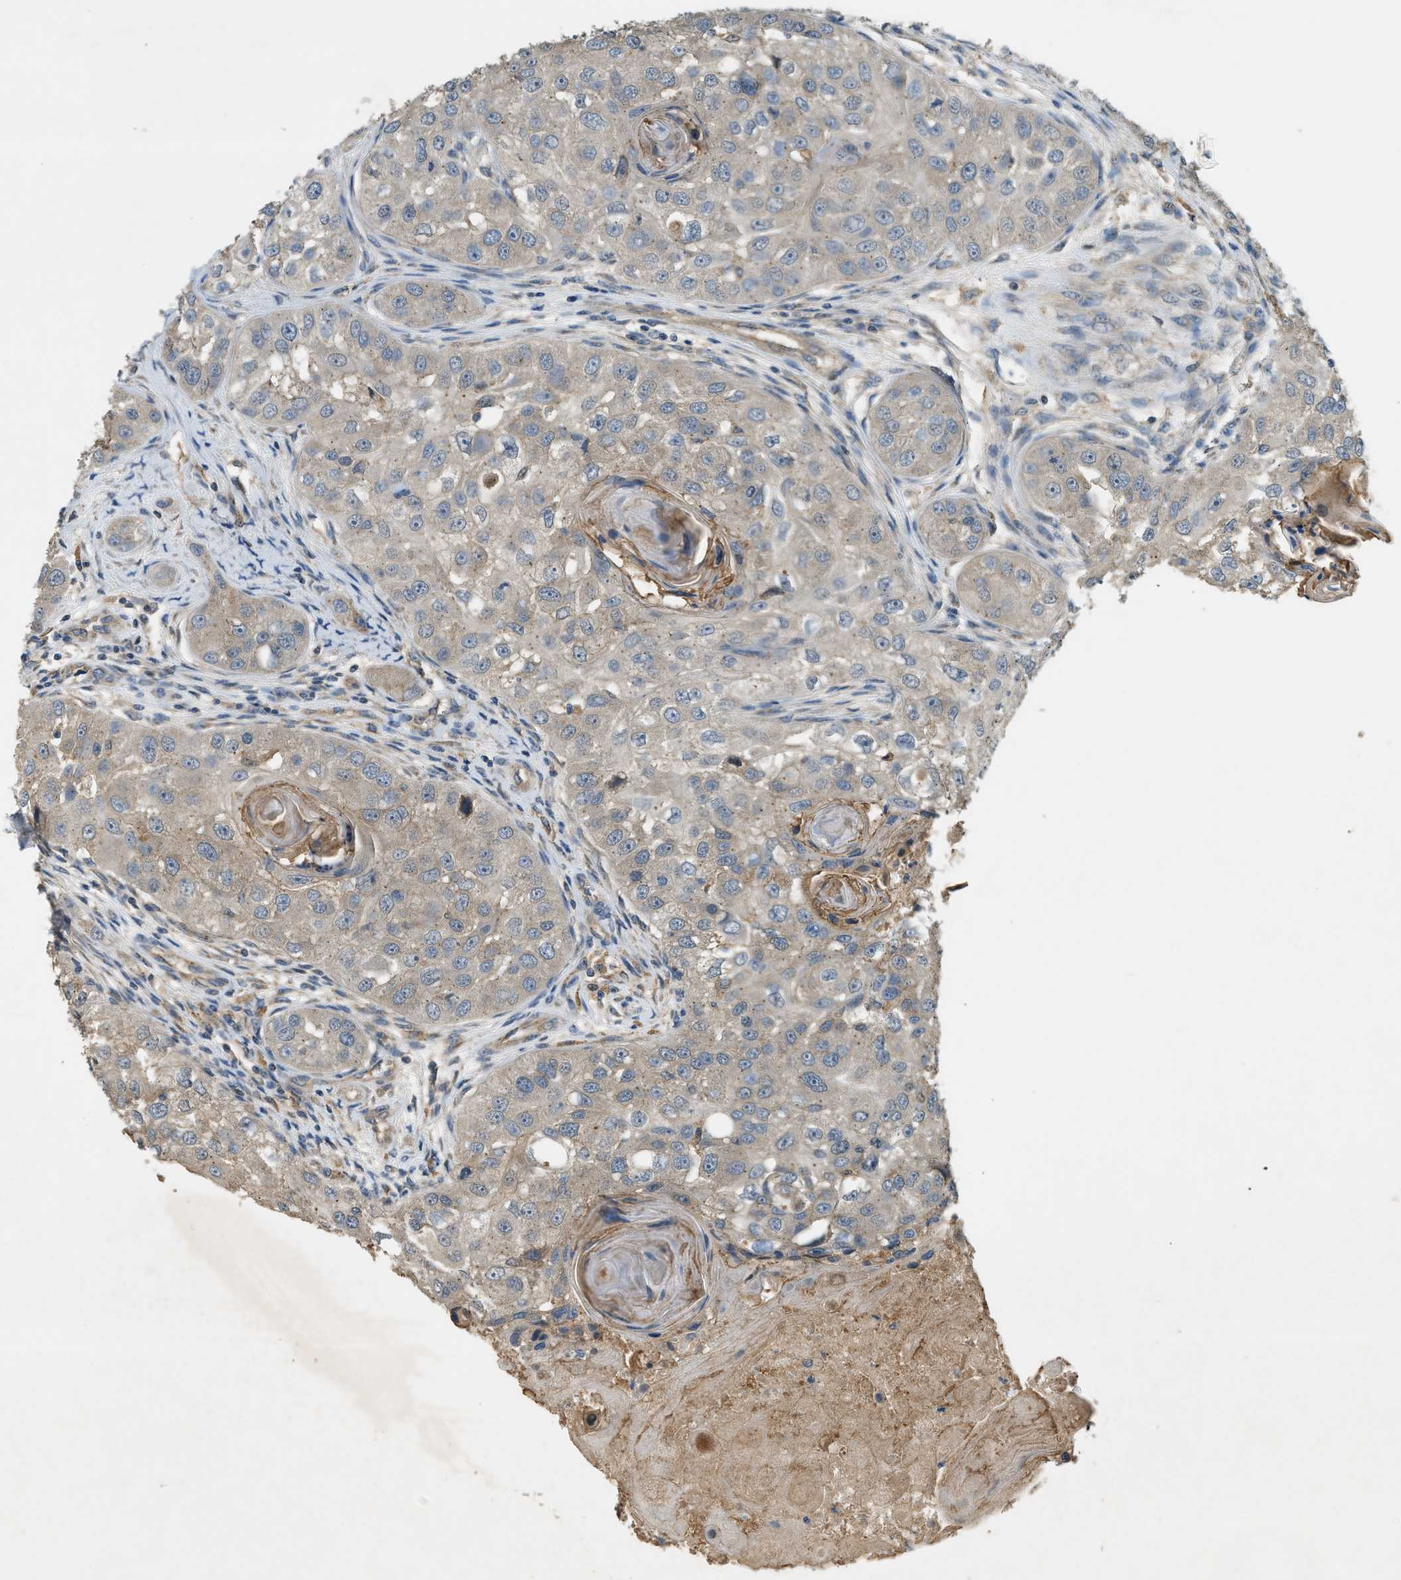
{"staining": {"intensity": "weak", "quantity": ">75%", "location": "cytoplasmic/membranous"}, "tissue": "head and neck cancer", "cell_type": "Tumor cells", "image_type": "cancer", "snomed": [{"axis": "morphology", "description": "Normal tissue, NOS"}, {"axis": "morphology", "description": "Squamous cell carcinoma, NOS"}, {"axis": "topography", "description": "Skeletal muscle"}, {"axis": "topography", "description": "Head-Neck"}], "caption": "Head and neck cancer stained for a protein reveals weak cytoplasmic/membranous positivity in tumor cells. (IHC, brightfield microscopy, high magnification).", "gene": "CFLAR", "patient": {"sex": "male", "age": 51}}